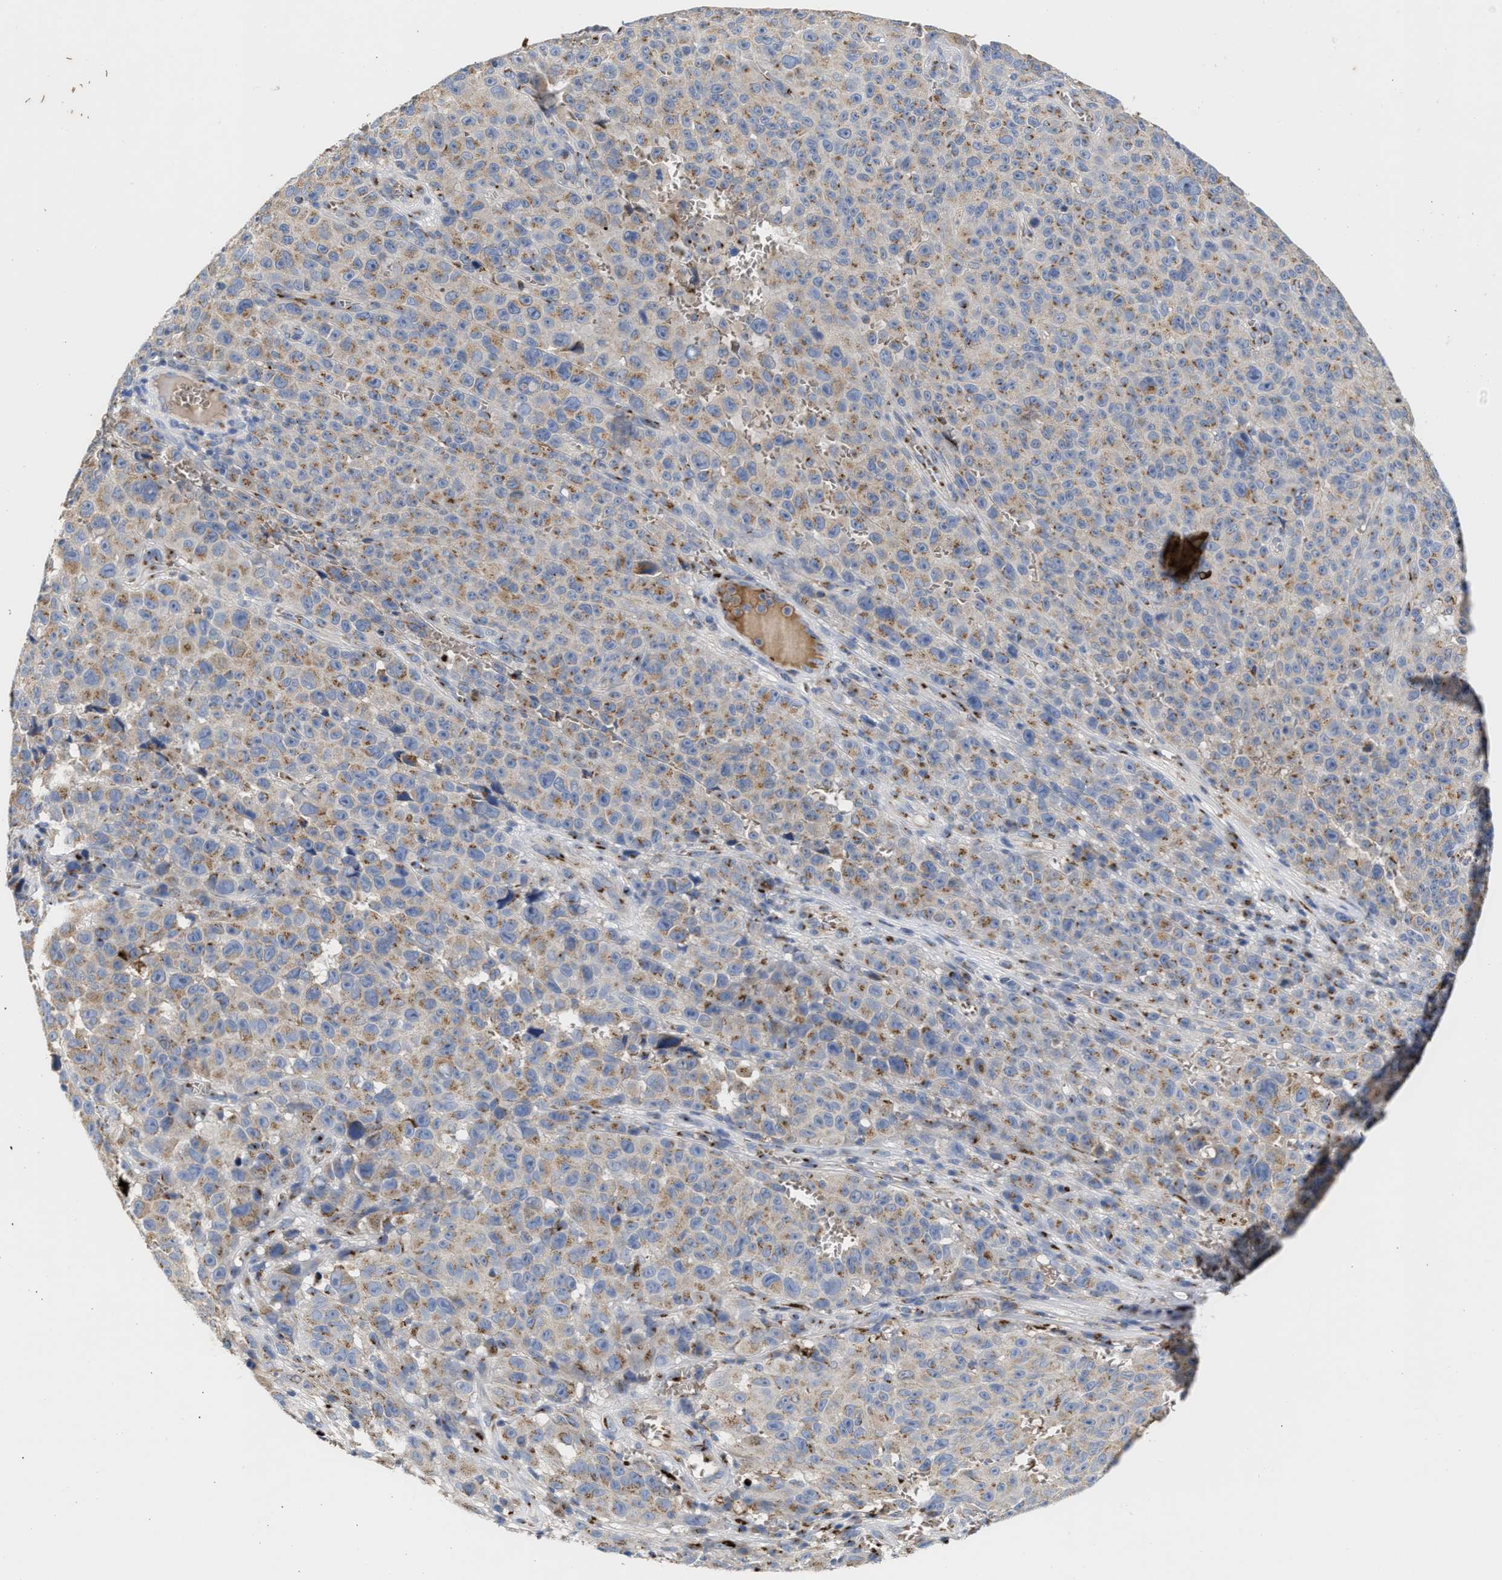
{"staining": {"intensity": "moderate", "quantity": ">75%", "location": "cytoplasmic/membranous"}, "tissue": "melanoma", "cell_type": "Tumor cells", "image_type": "cancer", "snomed": [{"axis": "morphology", "description": "Malignant melanoma, NOS"}, {"axis": "topography", "description": "Skin"}], "caption": "A brown stain highlights moderate cytoplasmic/membranous positivity of a protein in melanoma tumor cells. The staining is performed using DAB (3,3'-diaminobenzidine) brown chromogen to label protein expression. The nuclei are counter-stained blue using hematoxylin.", "gene": "CCL2", "patient": {"sex": "female", "age": 82}}